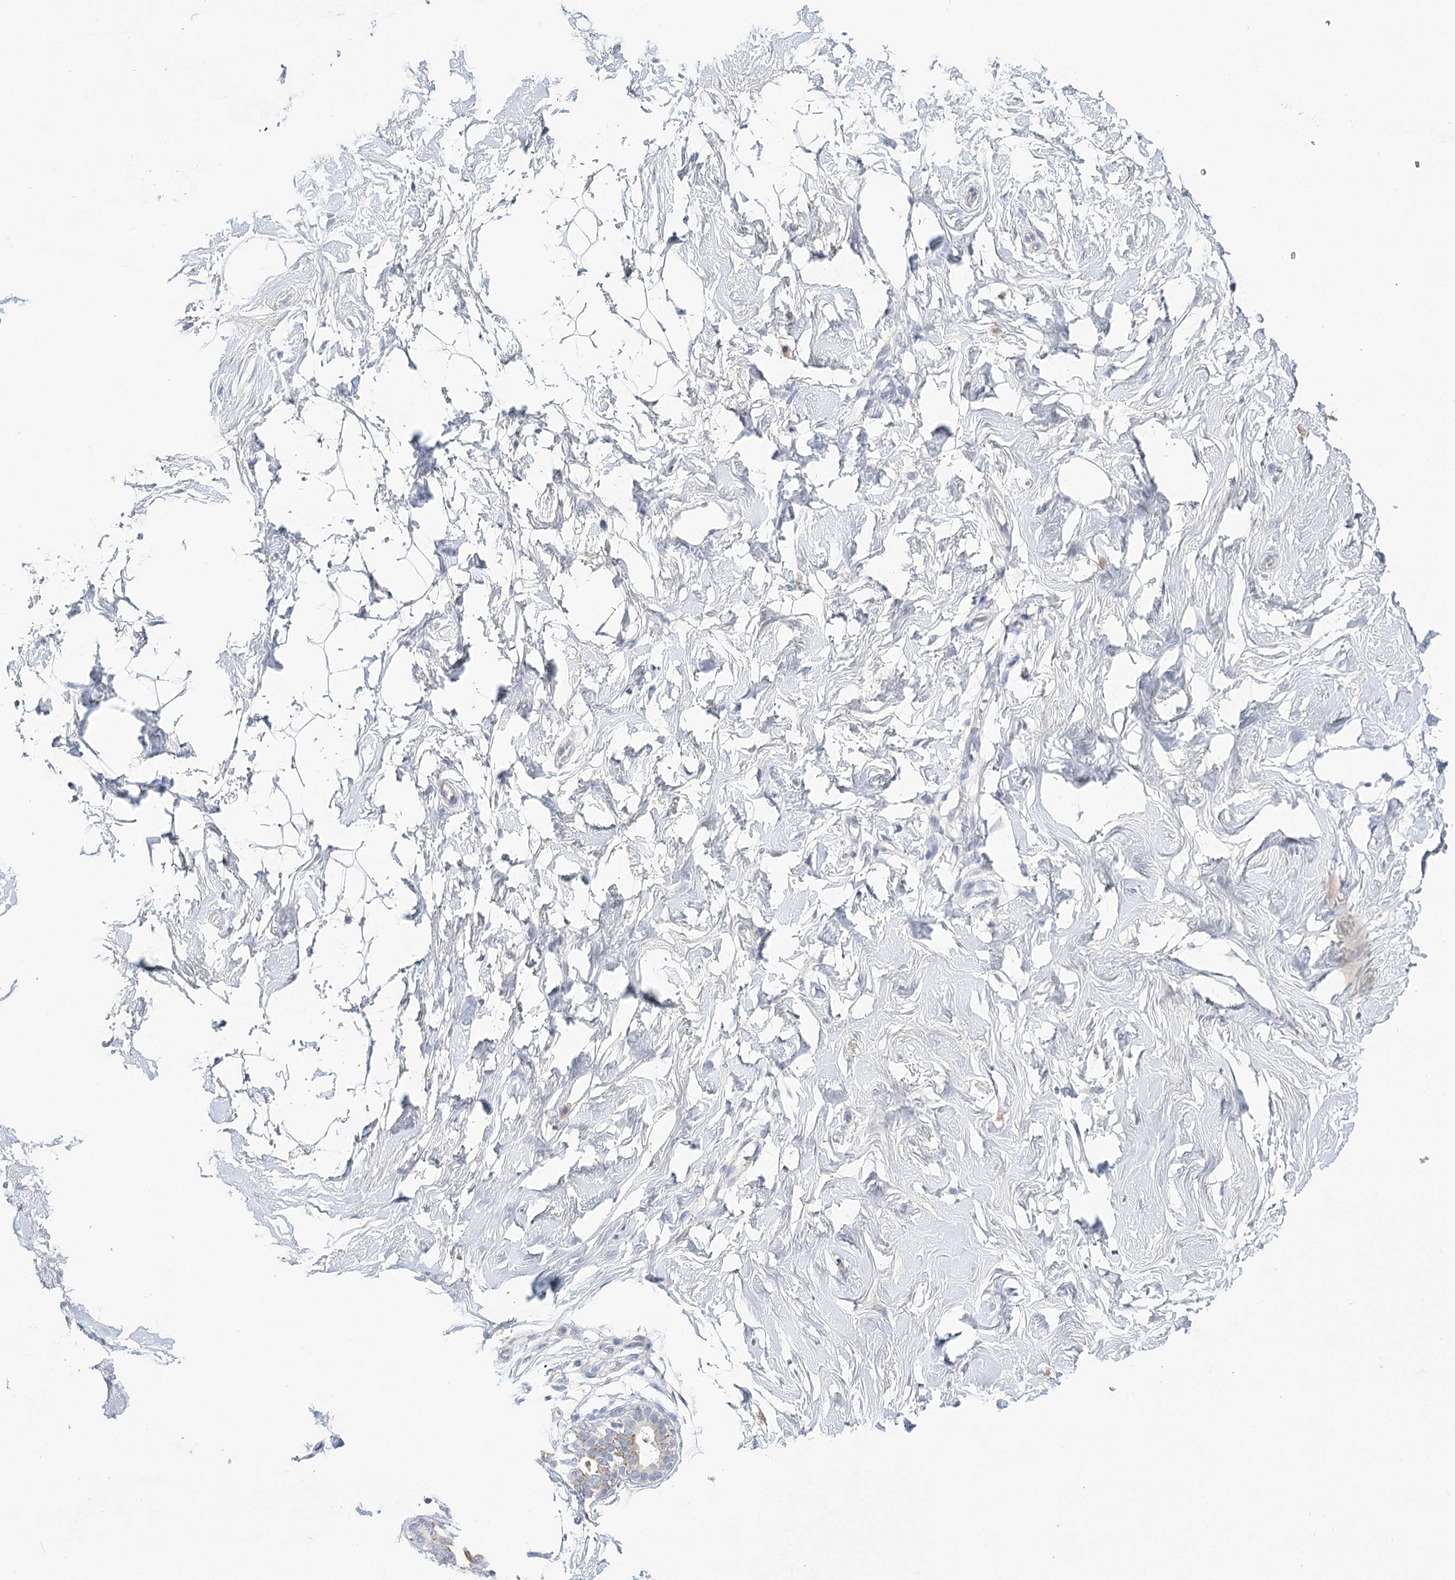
{"staining": {"intensity": "negative", "quantity": "none", "location": "none"}, "tissue": "breast", "cell_type": "Adipocytes", "image_type": "normal", "snomed": [{"axis": "morphology", "description": "Normal tissue, NOS"}, {"axis": "morphology", "description": "Adenoma, NOS"}, {"axis": "topography", "description": "Breast"}], "caption": "This is an immunohistochemistry (IHC) histopathology image of normal human breast. There is no positivity in adipocytes.", "gene": "ARHGAP44", "patient": {"sex": "female", "age": 23}}